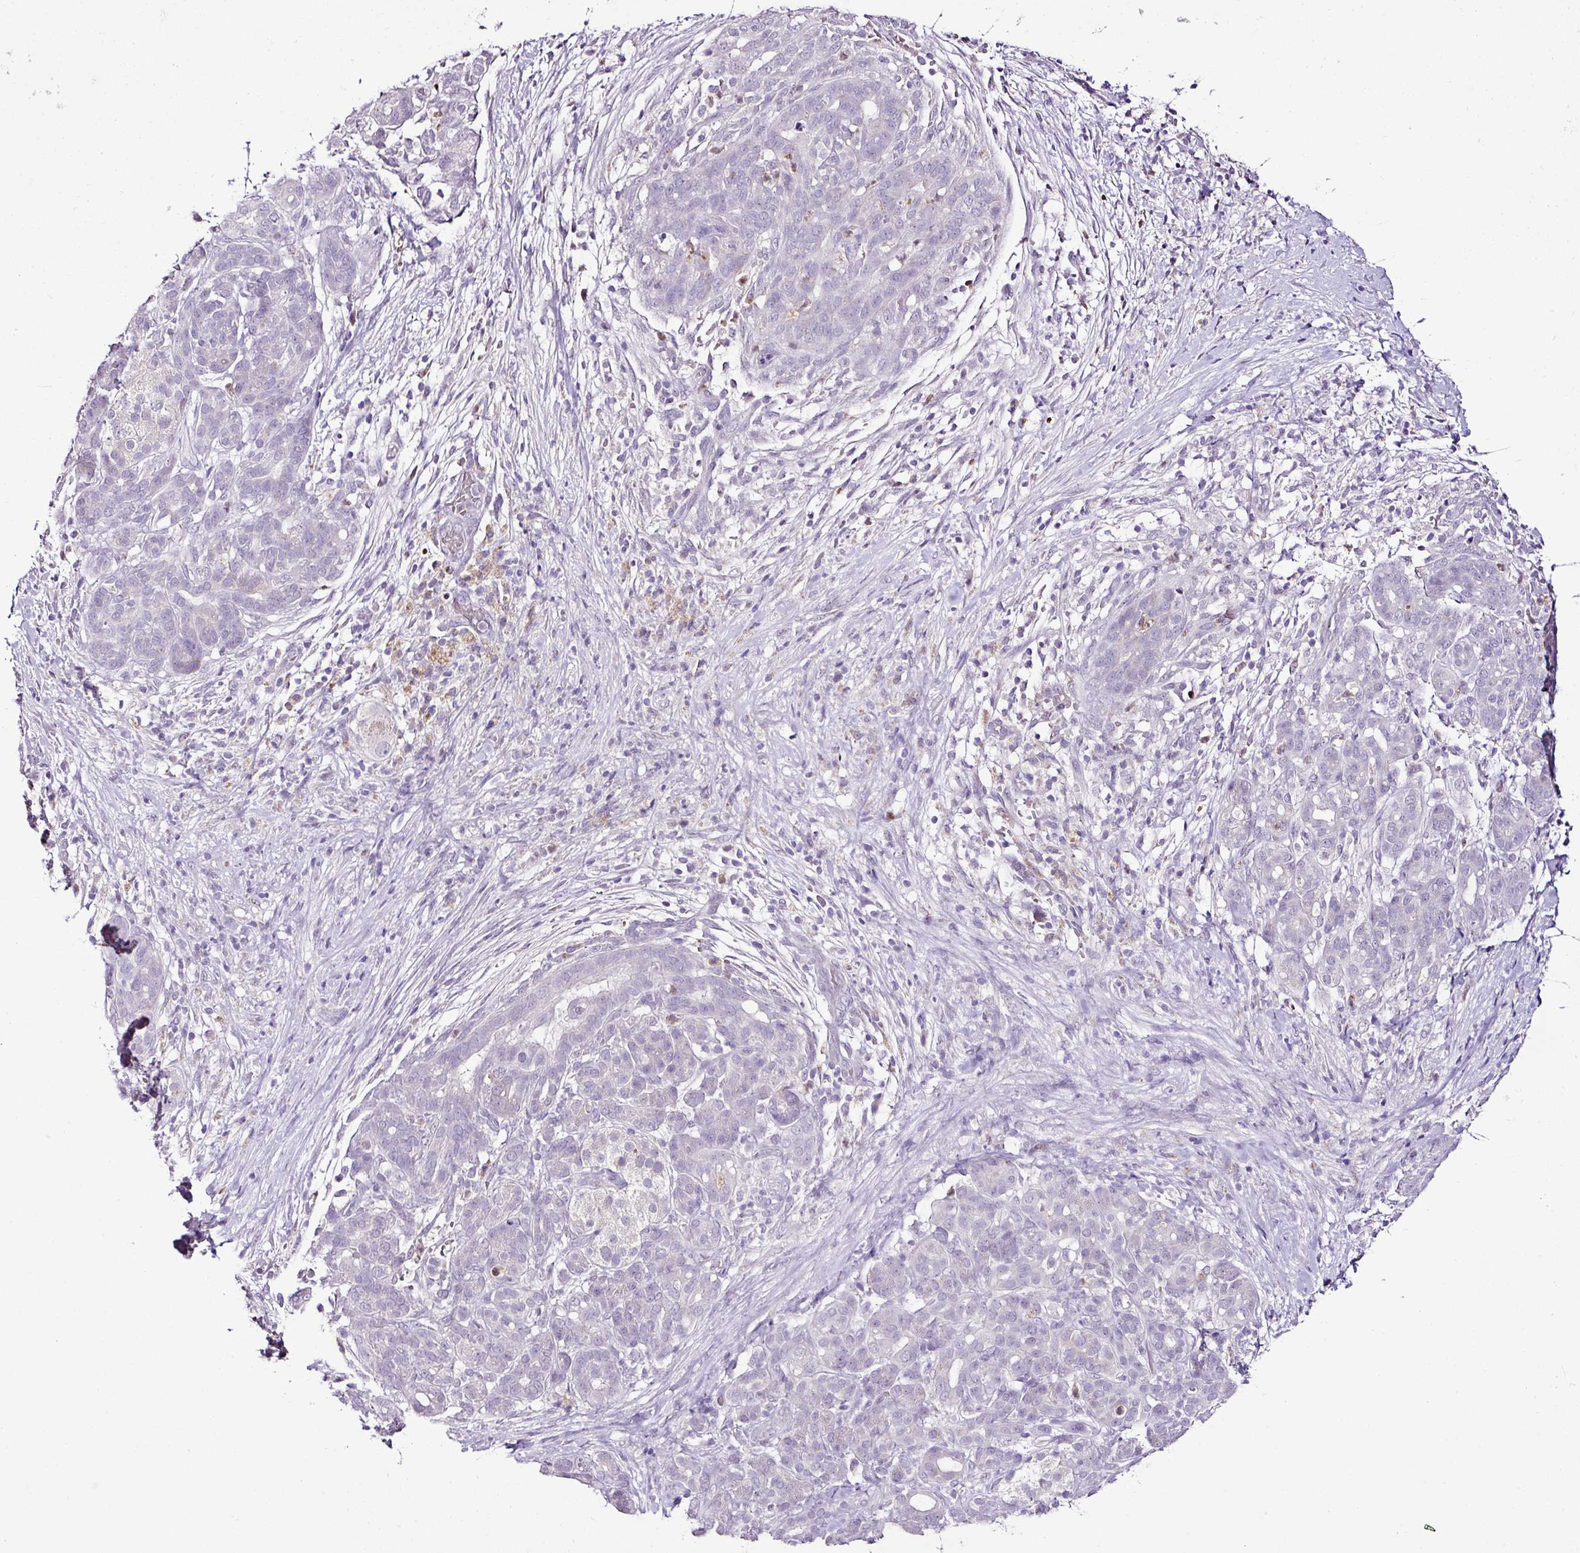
{"staining": {"intensity": "negative", "quantity": "none", "location": "none"}, "tissue": "pancreatic cancer", "cell_type": "Tumor cells", "image_type": "cancer", "snomed": [{"axis": "morphology", "description": "Adenocarcinoma, NOS"}, {"axis": "topography", "description": "Pancreas"}], "caption": "Tumor cells show no significant protein expression in pancreatic adenocarcinoma.", "gene": "ESR1", "patient": {"sex": "male", "age": 44}}